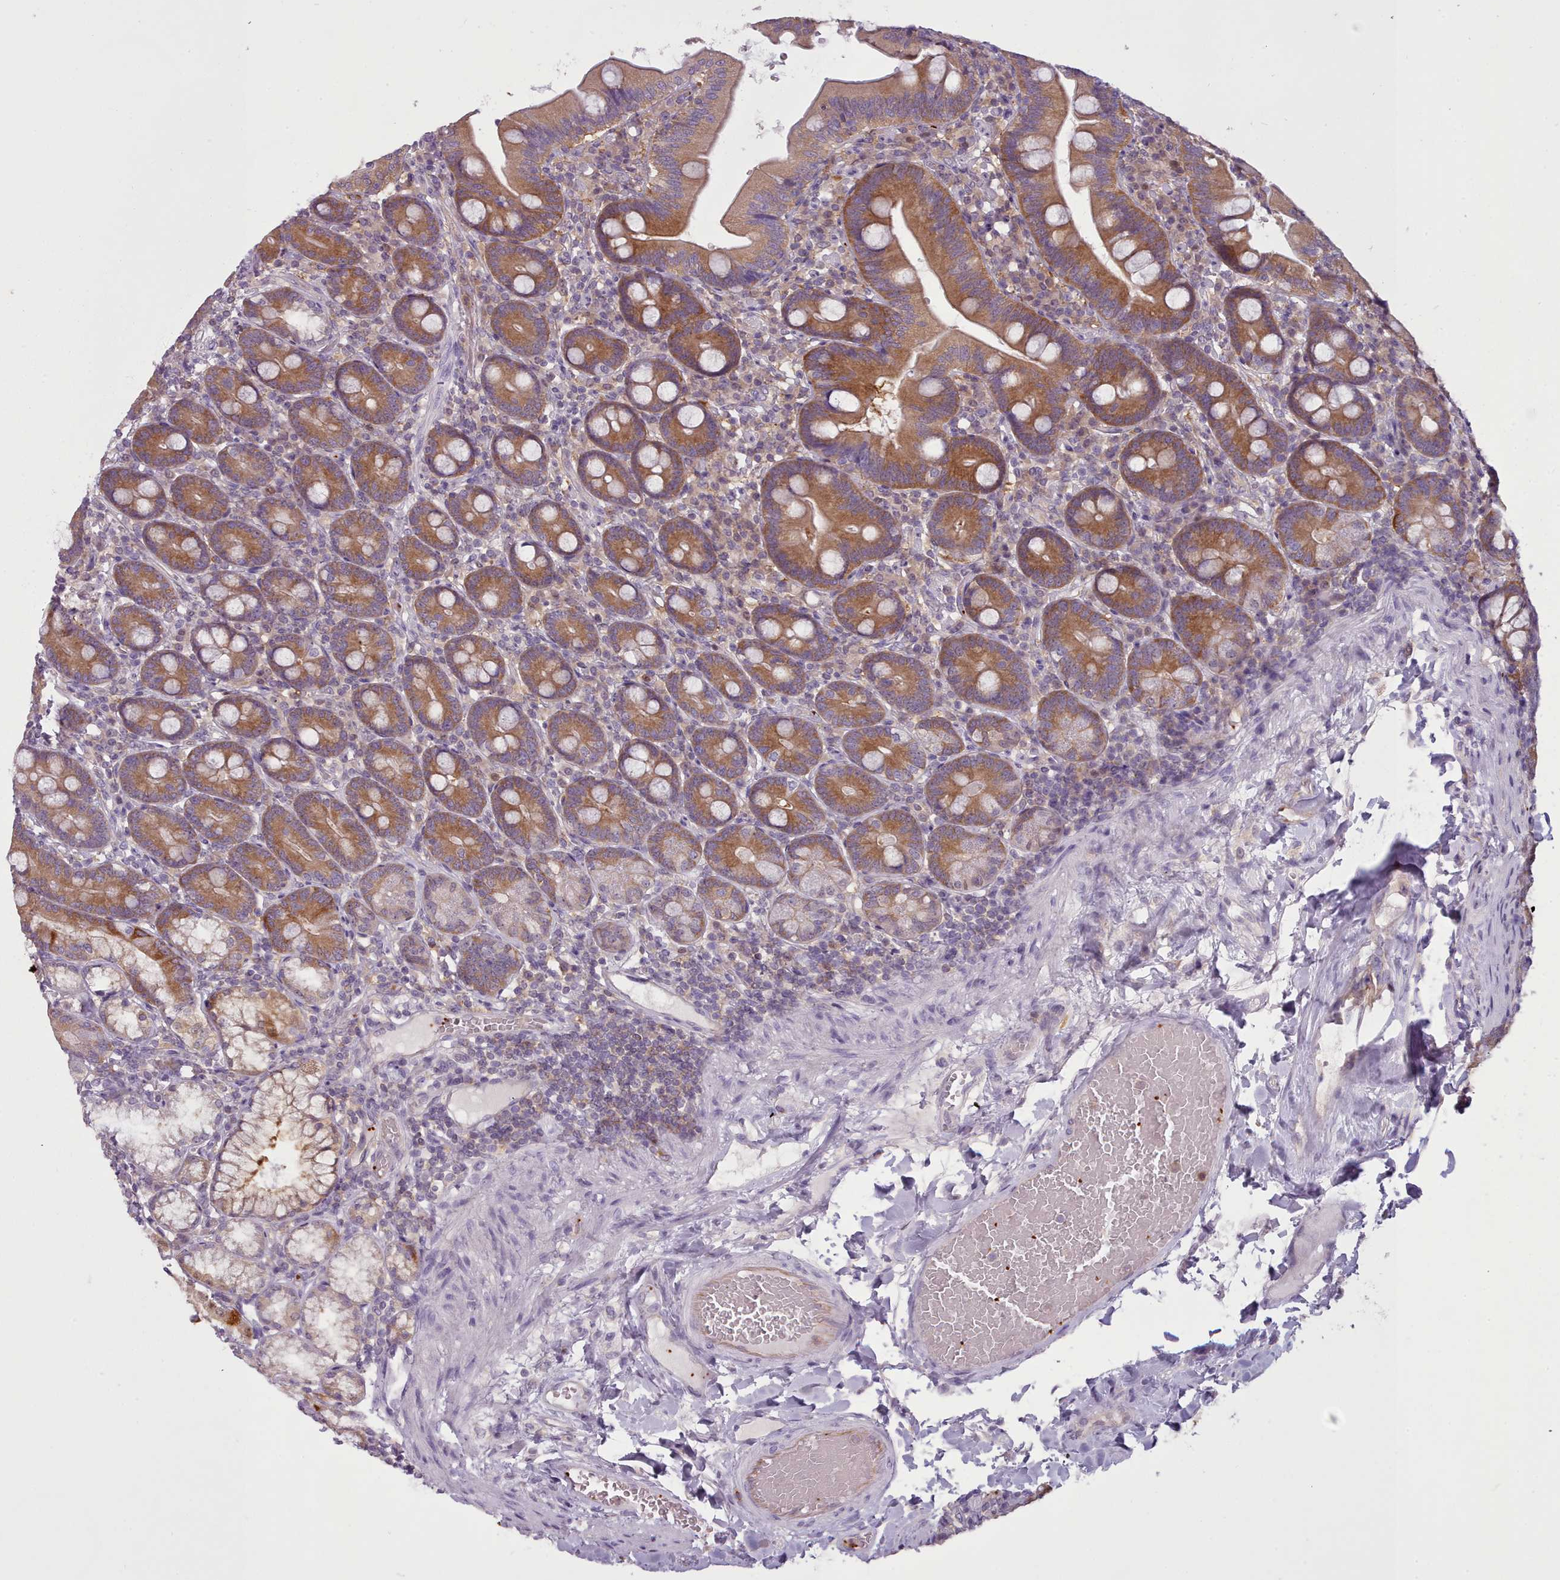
{"staining": {"intensity": "moderate", "quantity": "25%-75%", "location": "cytoplasmic/membranous"}, "tissue": "duodenum", "cell_type": "Glandular cells", "image_type": "normal", "snomed": [{"axis": "morphology", "description": "Normal tissue, NOS"}, {"axis": "topography", "description": "Duodenum"}], "caption": "Immunohistochemical staining of normal duodenum reveals moderate cytoplasmic/membranous protein staining in about 25%-75% of glandular cells.", "gene": "NDST2", "patient": {"sex": "female", "age": 67}}